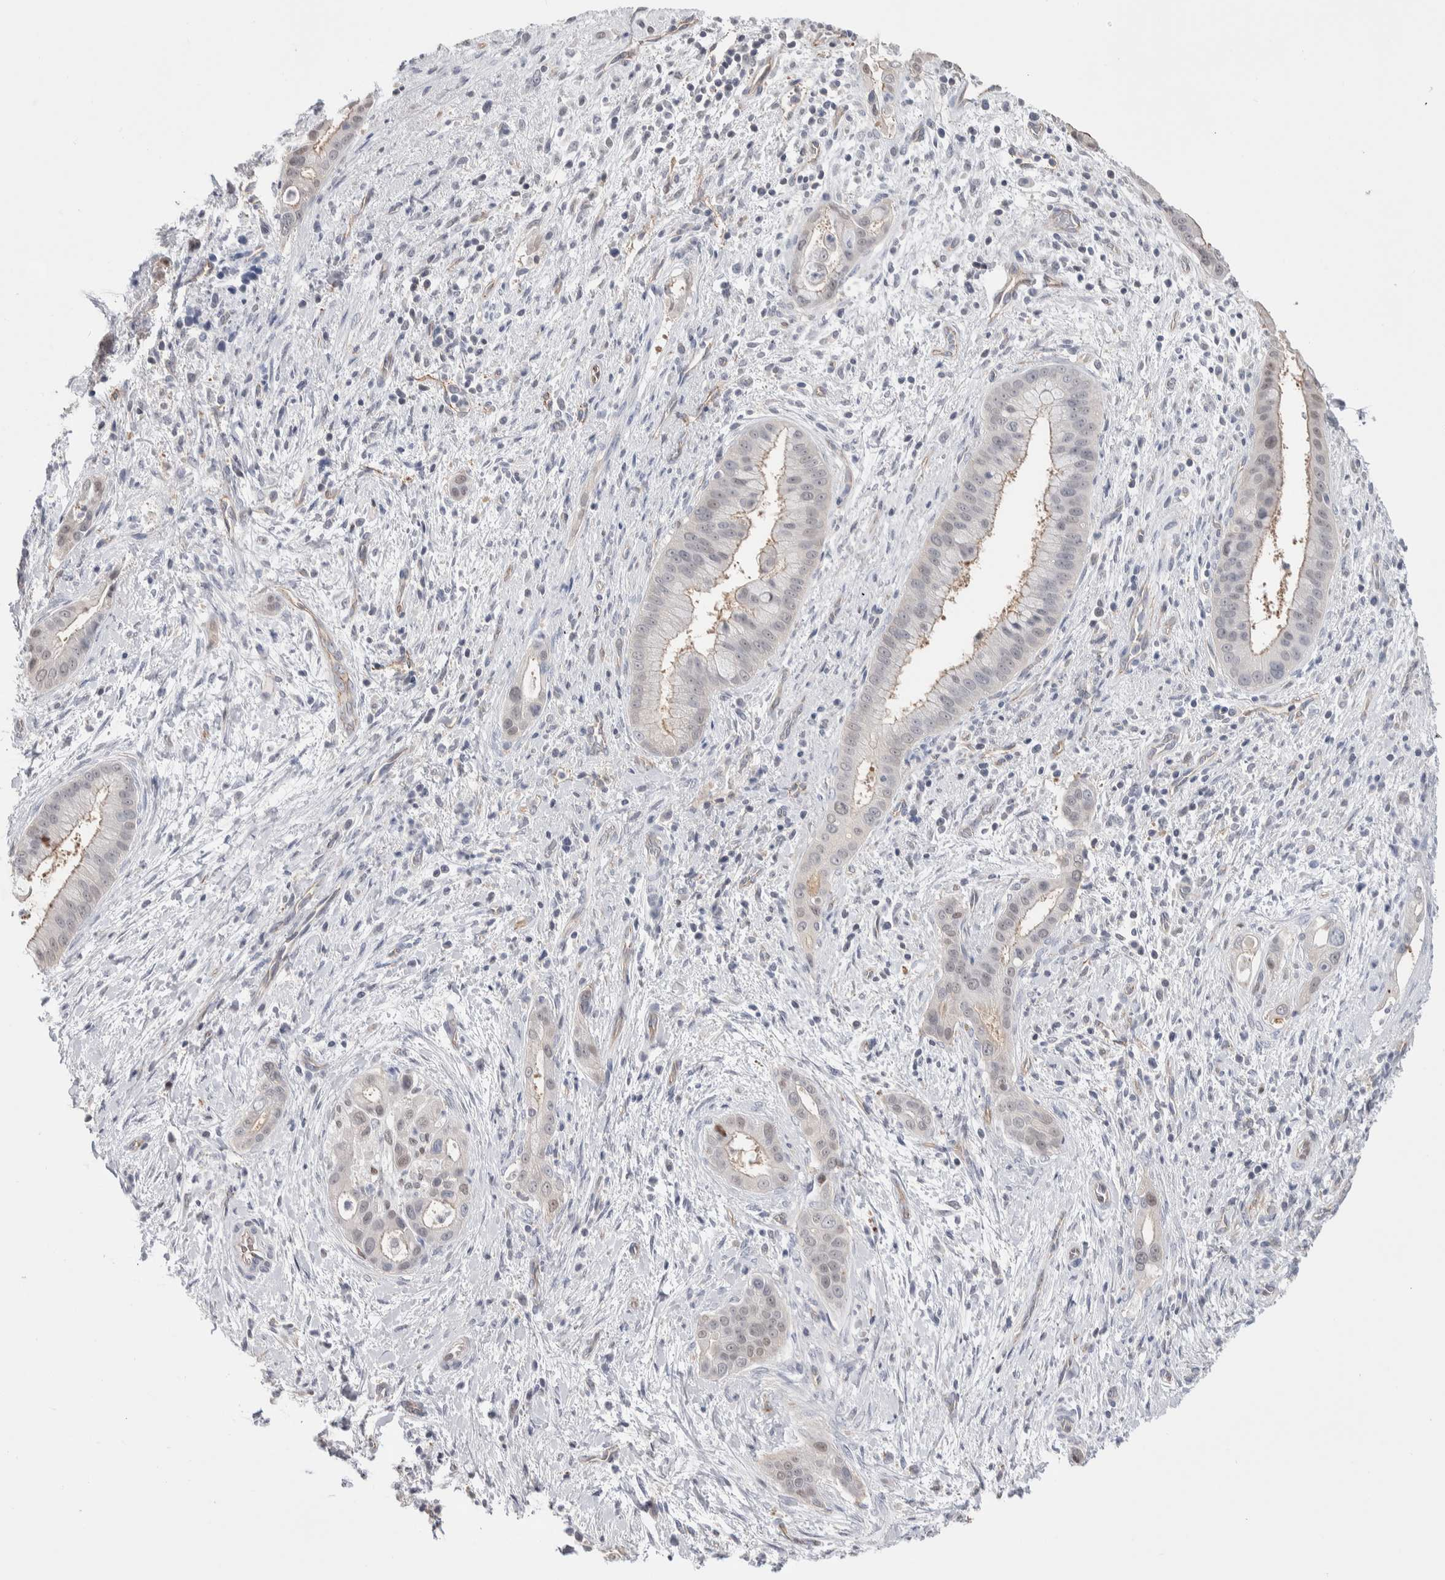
{"staining": {"intensity": "weak", "quantity": "<25%", "location": "nuclear"}, "tissue": "liver cancer", "cell_type": "Tumor cells", "image_type": "cancer", "snomed": [{"axis": "morphology", "description": "Cholangiocarcinoma"}, {"axis": "topography", "description": "Liver"}], "caption": "Cholangiocarcinoma (liver) stained for a protein using IHC exhibits no staining tumor cells.", "gene": "ZBTB49", "patient": {"sex": "female", "age": 54}}